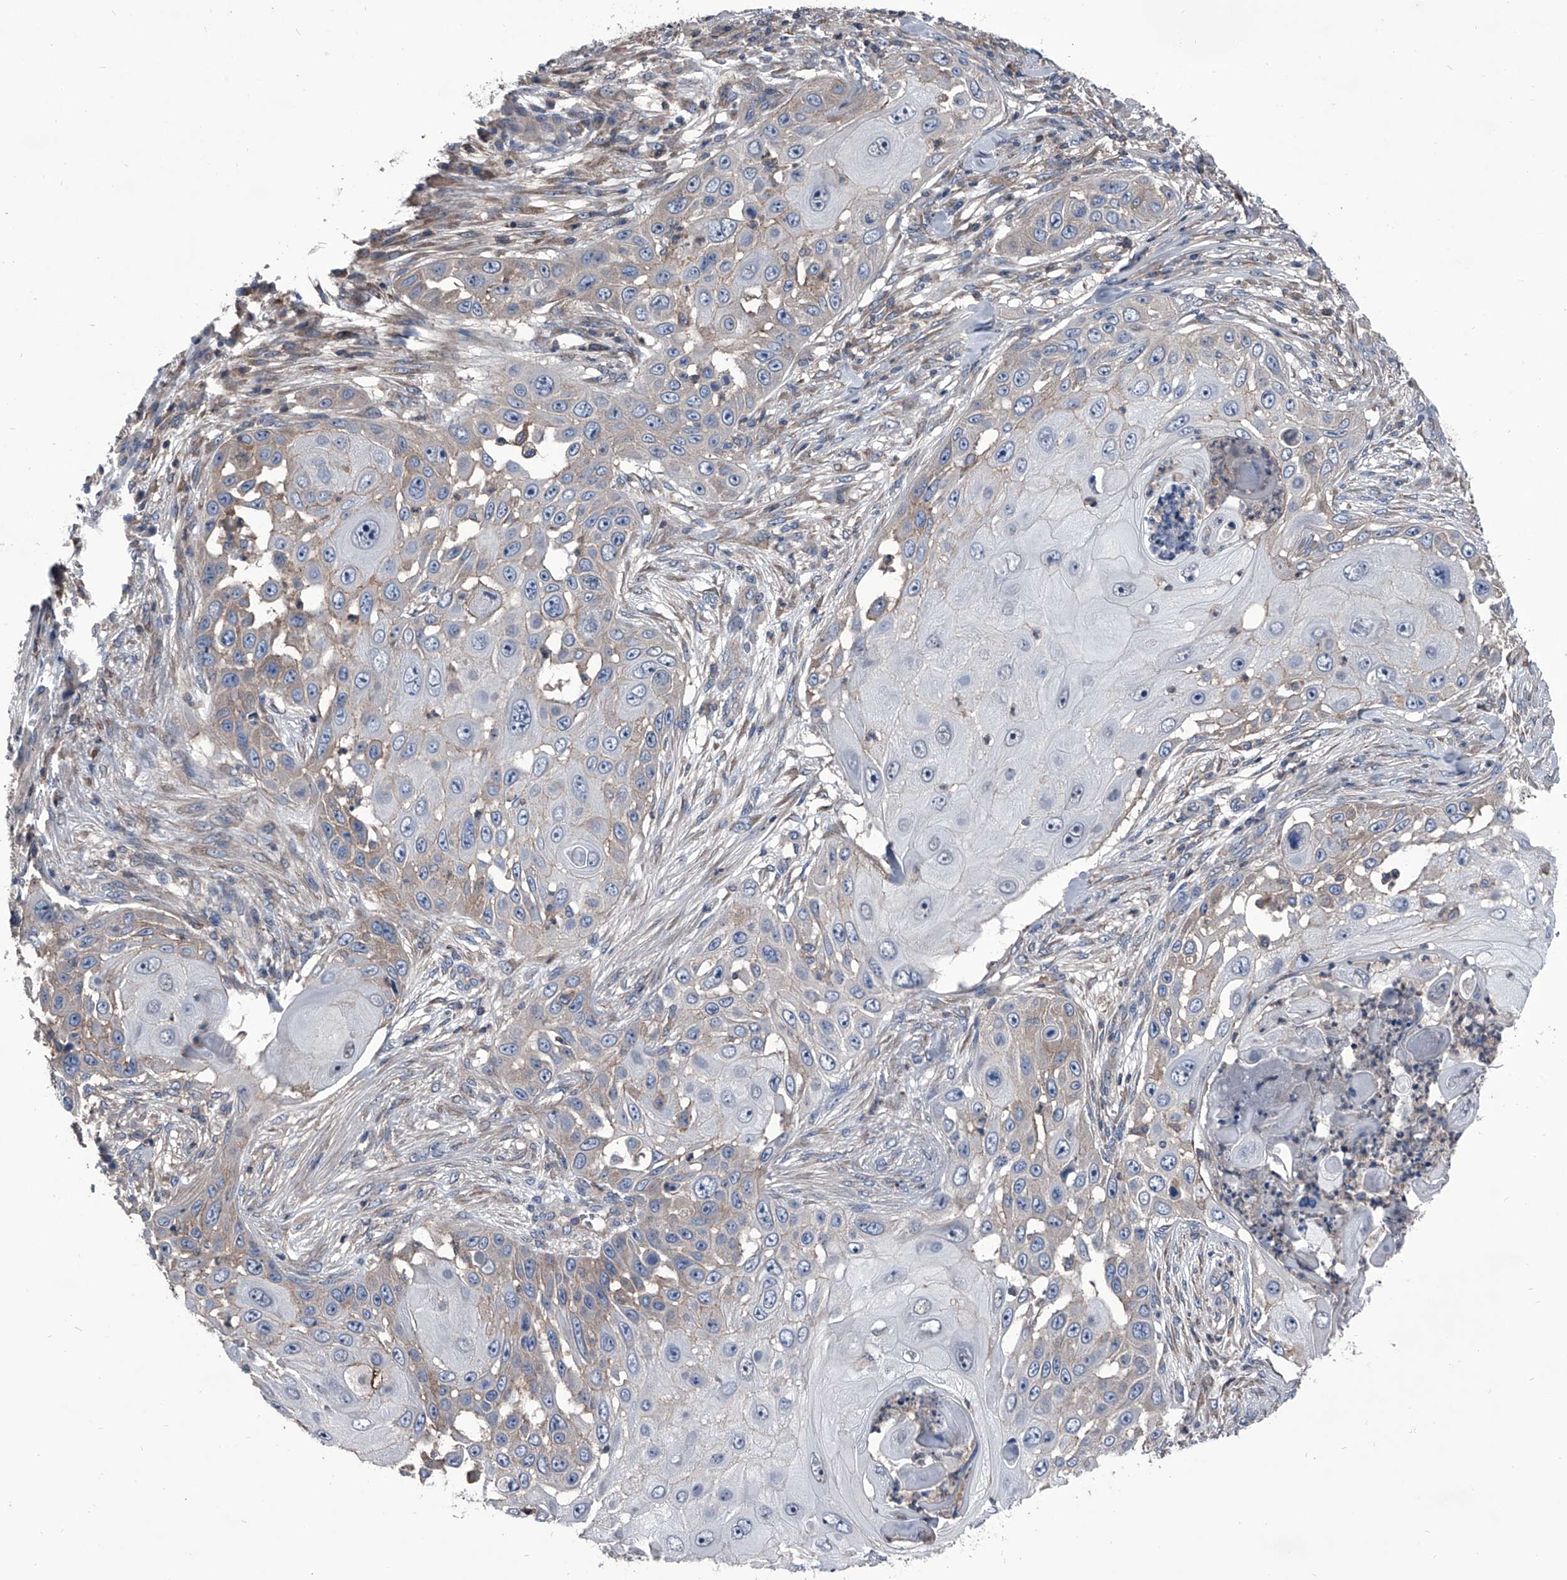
{"staining": {"intensity": "weak", "quantity": "<25%", "location": "cytoplasmic/membranous"}, "tissue": "skin cancer", "cell_type": "Tumor cells", "image_type": "cancer", "snomed": [{"axis": "morphology", "description": "Squamous cell carcinoma, NOS"}, {"axis": "topography", "description": "Skin"}], "caption": "High magnification brightfield microscopy of skin squamous cell carcinoma stained with DAB (3,3'-diaminobenzidine) (brown) and counterstained with hematoxylin (blue): tumor cells show no significant expression.", "gene": "PIP5K1A", "patient": {"sex": "female", "age": 44}}